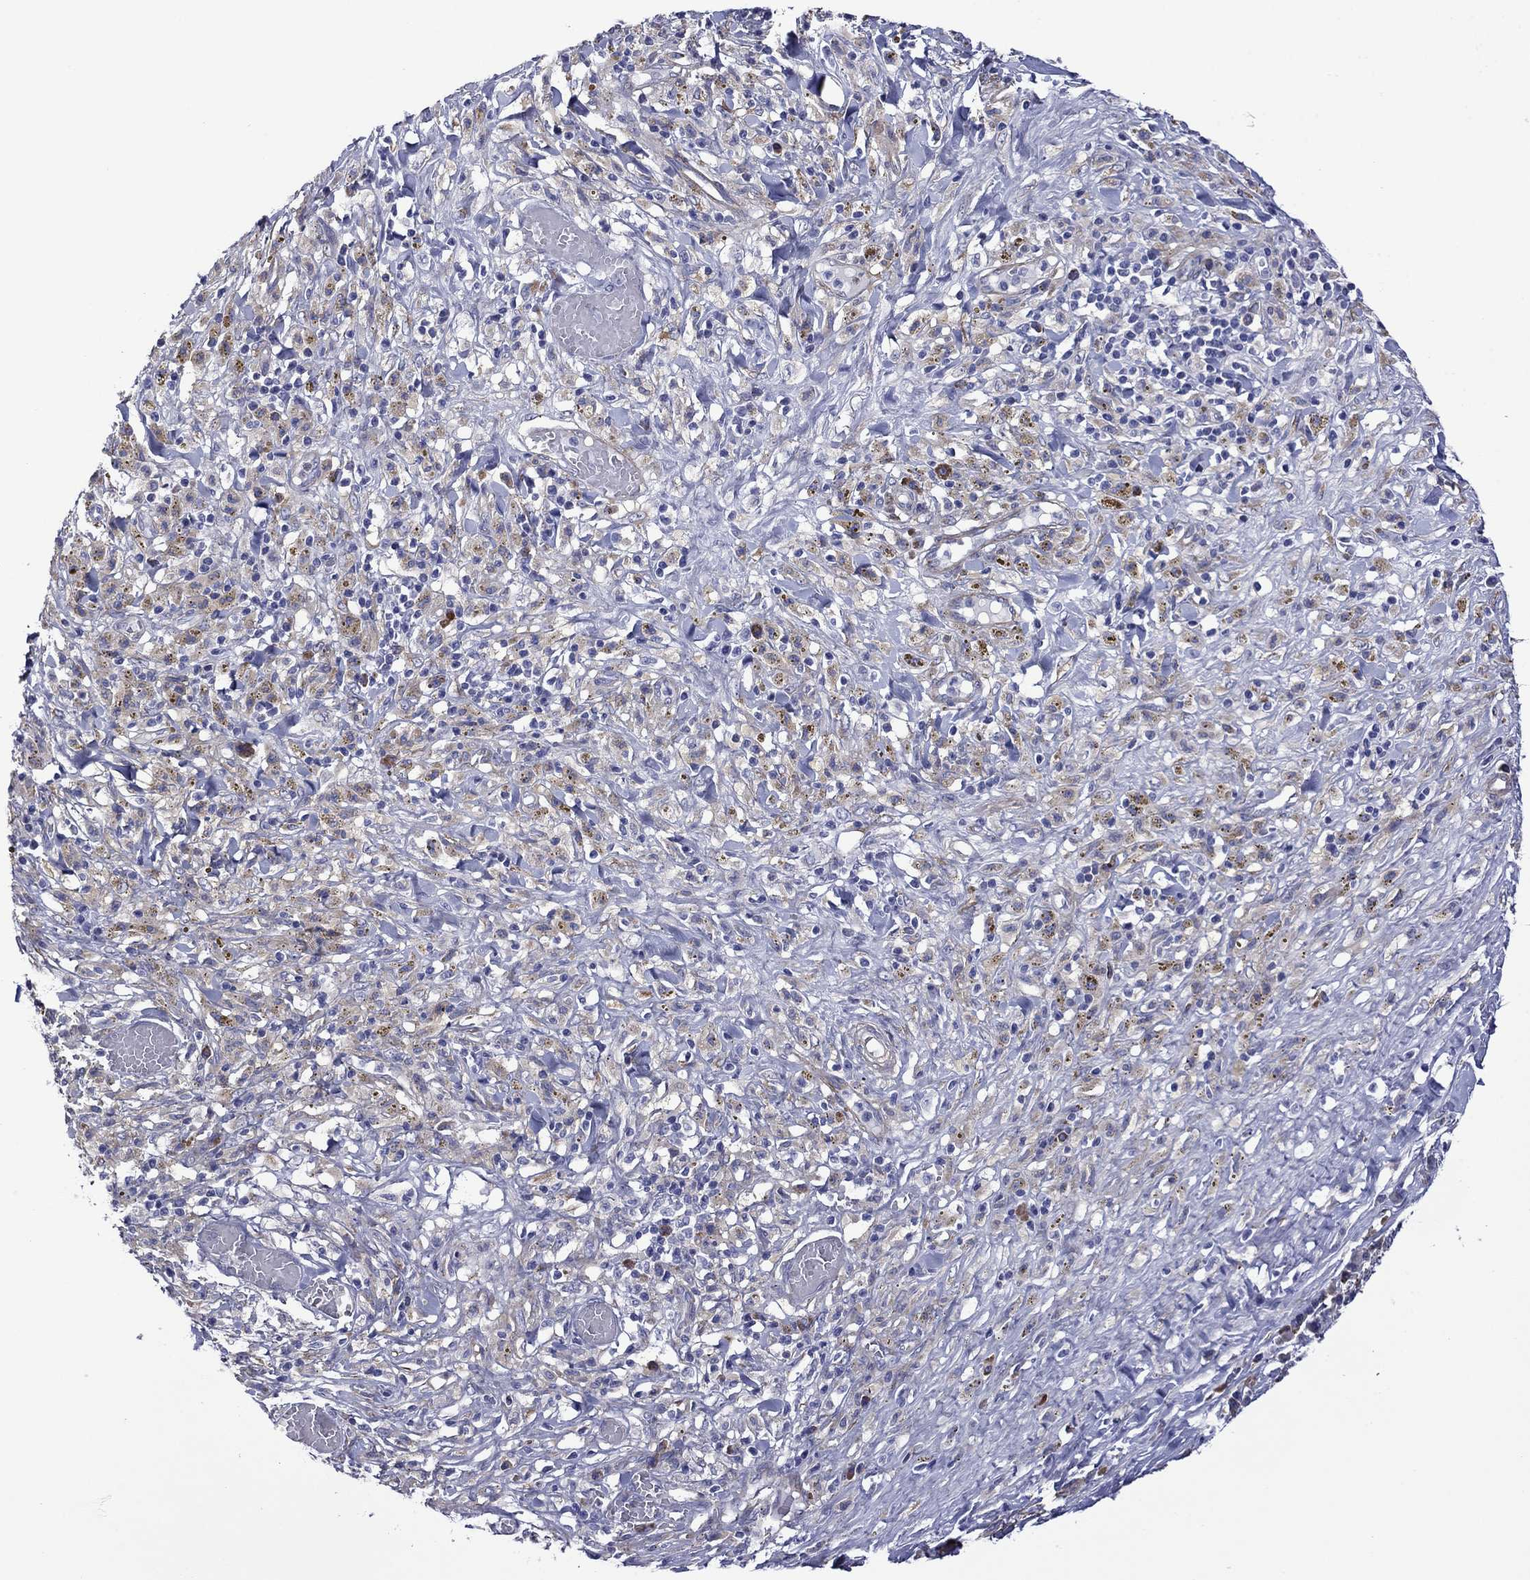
{"staining": {"intensity": "weak", "quantity": "<25%", "location": "cytoplasmic/membranous"}, "tissue": "melanoma", "cell_type": "Tumor cells", "image_type": "cancer", "snomed": [{"axis": "morphology", "description": "Malignant melanoma, NOS"}, {"axis": "topography", "description": "Skin"}], "caption": "DAB (3,3'-diaminobenzidine) immunohistochemical staining of human malignant melanoma demonstrates no significant positivity in tumor cells.", "gene": "HSPG2", "patient": {"sex": "female", "age": 91}}